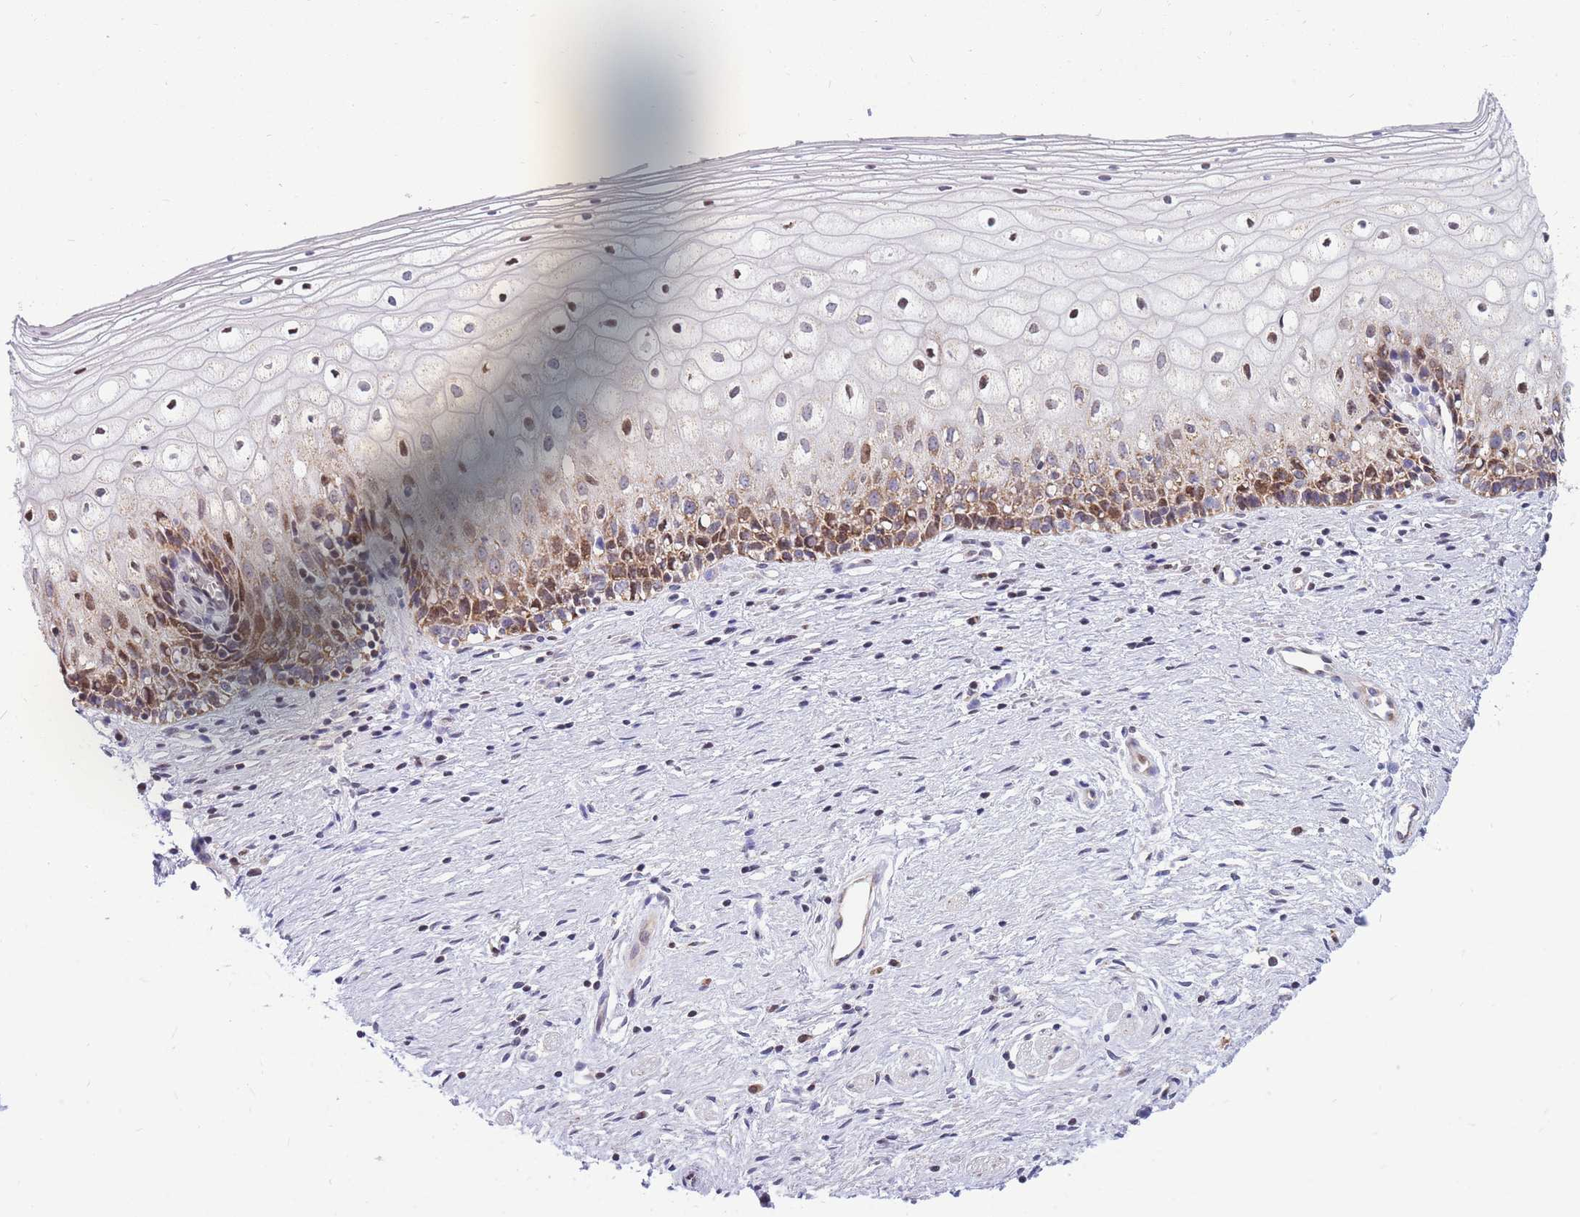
{"staining": {"intensity": "moderate", "quantity": "25%-75%", "location": "cytoplasmic/membranous"}, "tissue": "vagina", "cell_type": "Squamous epithelial cells", "image_type": "normal", "snomed": [{"axis": "morphology", "description": "Normal tissue, NOS"}, {"axis": "topography", "description": "Vagina"}], "caption": "IHC micrograph of unremarkable vagina stained for a protein (brown), which exhibits medium levels of moderate cytoplasmic/membranous positivity in about 25%-75% of squamous epithelial cells.", "gene": "HSPE1", "patient": {"sex": "female", "age": 60}}